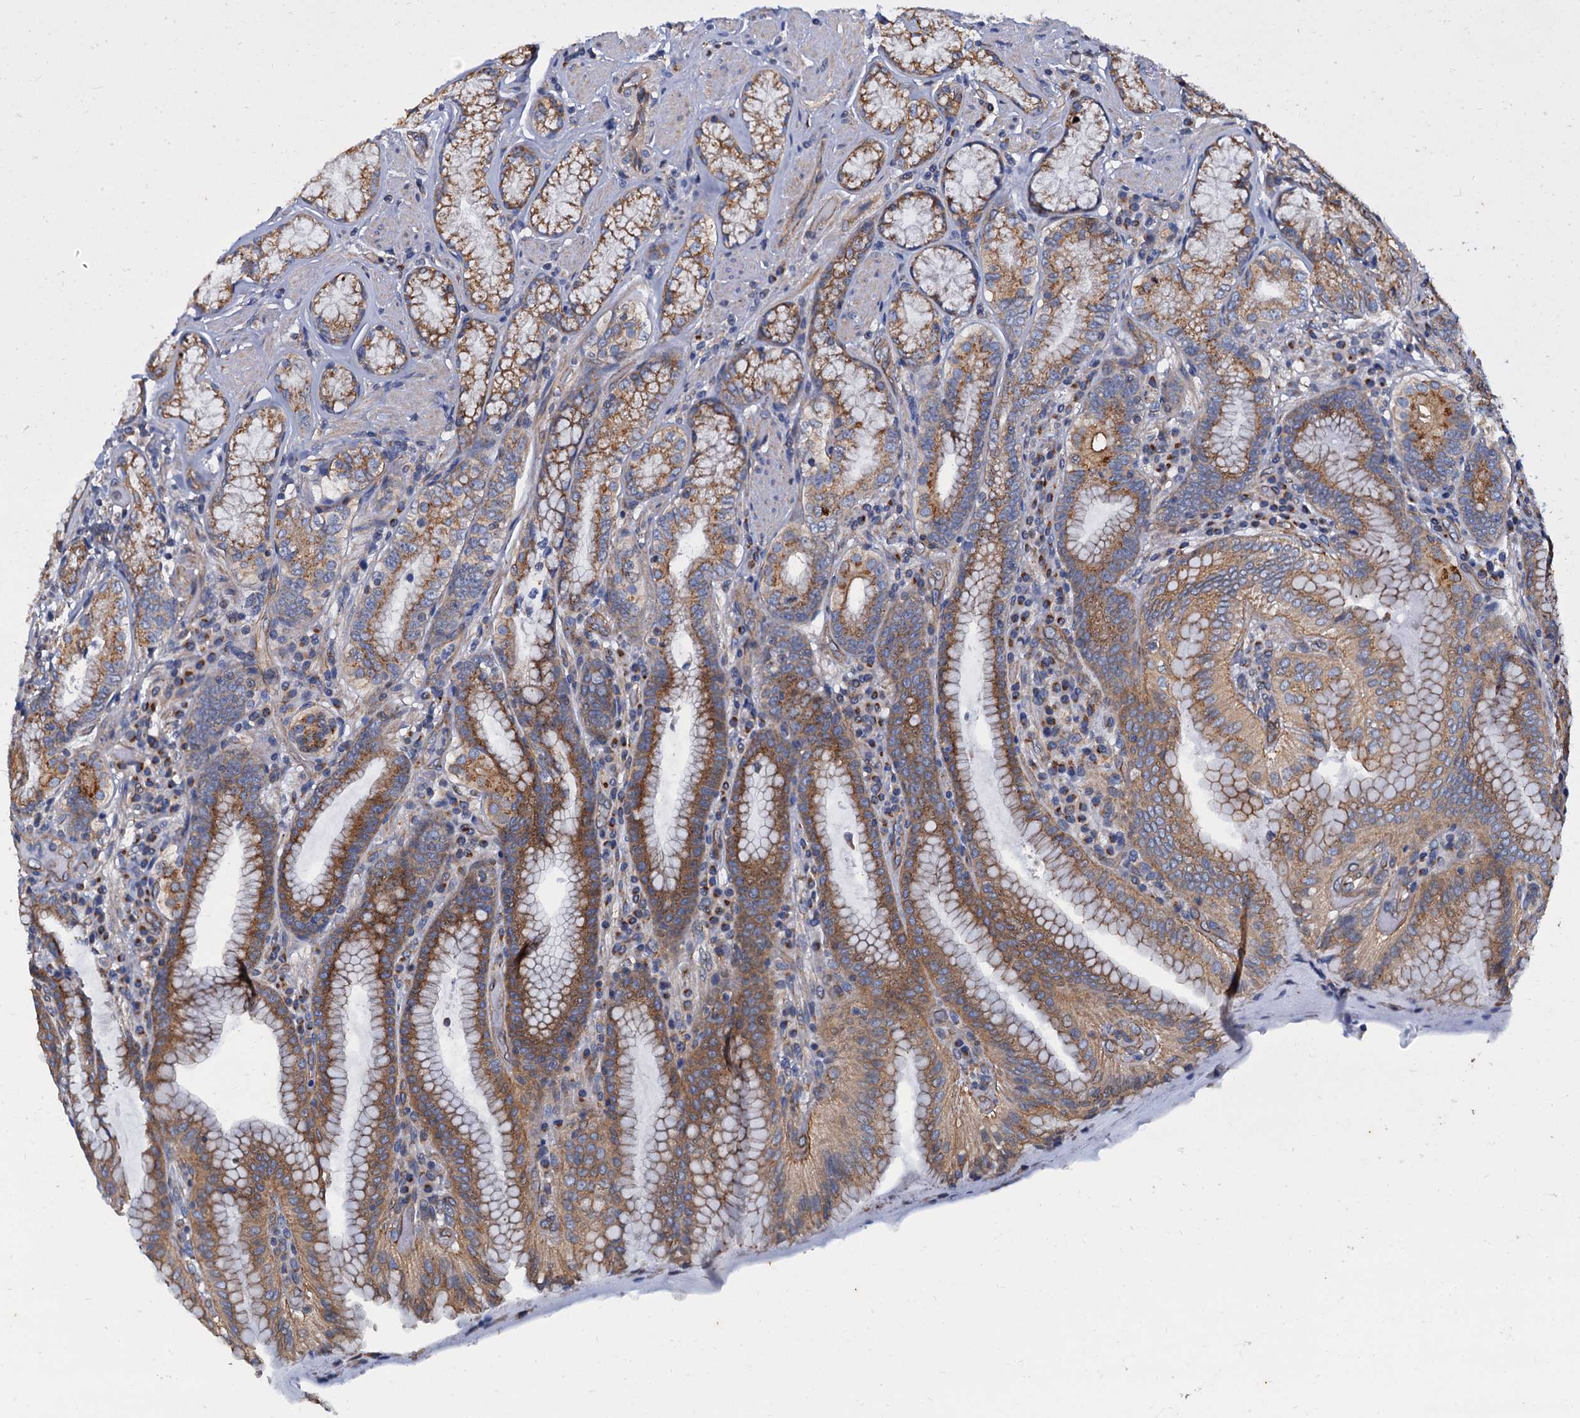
{"staining": {"intensity": "moderate", "quantity": ">75%", "location": "cytoplasmic/membranous"}, "tissue": "stomach", "cell_type": "Glandular cells", "image_type": "normal", "snomed": [{"axis": "morphology", "description": "Normal tissue, NOS"}, {"axis": "topography", "description": "Stomach, upper"}, {"axis": "topography", "description": "Stomach, lower"}], "caption": "High-magnification brightfield microscopy of unremarkable stomach stained with DAB (3,3'-diaminobenzidine) (brown) and counterstained with hematoxylin (blue). glandular cells exhibit moderate cytoplasmic/membranous positivity is appreciated in about>75% of cells. Immunohistochemistry stains the protein of interest in brown and the nuclei are stained blue.", "gene": "NGRN", "patient": {"sex": "female", "age": 76}}